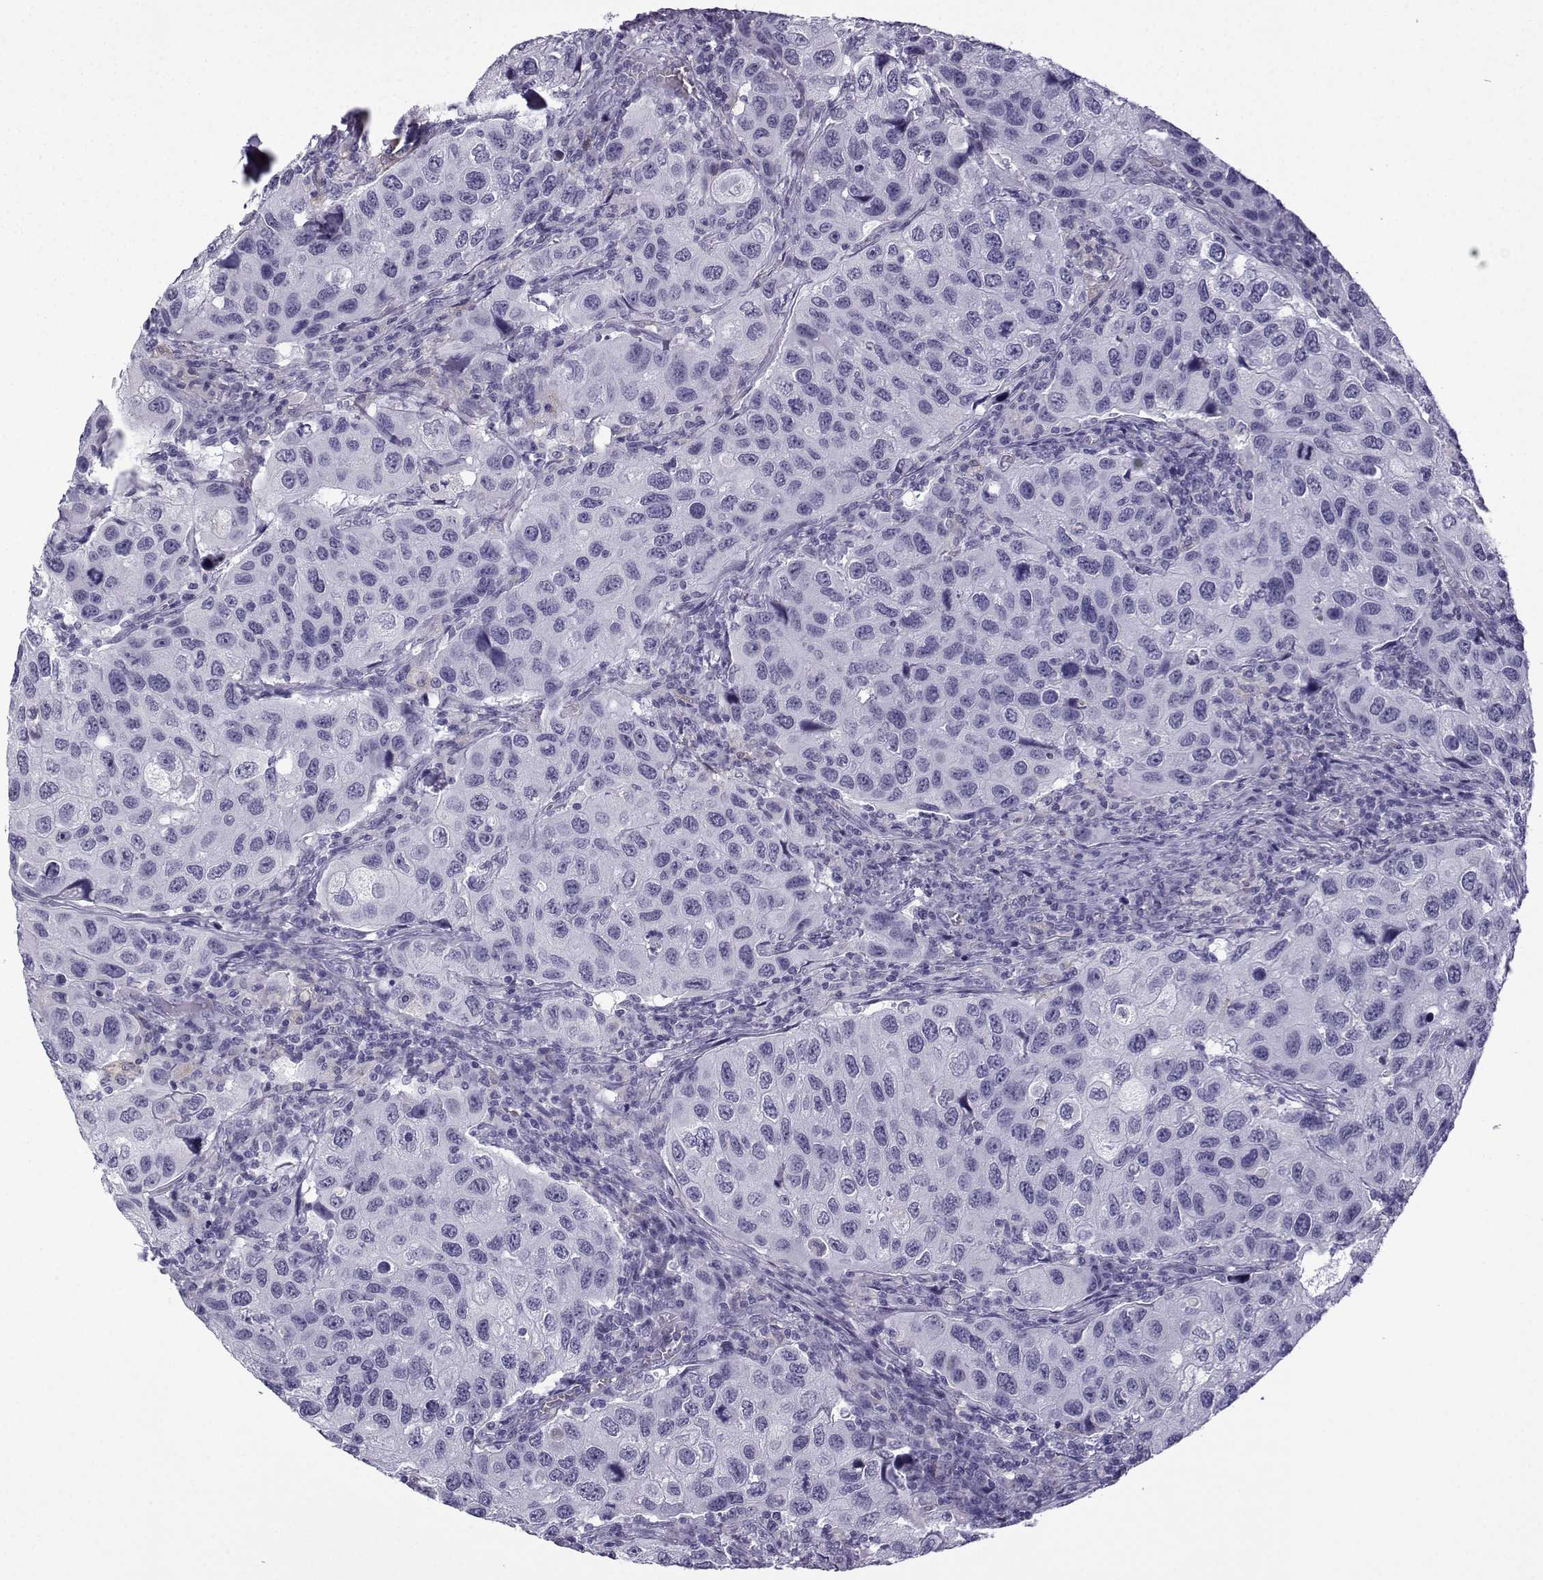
{"staining": {"intensity": "negative", "quantity": "none", "location": "none"}, "tissue": "urothelial cancer", "cell_type": "Tumor cells", "image_type": "cancer", "snomed": [{"axis": "morphology", "description": "Urothelial carcinoma, High grade"}, {"axis": "topography", "description": "Urinary bladder"}], "caption": "This is an immunohistochemistry histopathology image of human urothelial cancer. There is no staining in tumor cells.", "gene": "MRGBP", "patient": {"sex": "male", "age": 79}}